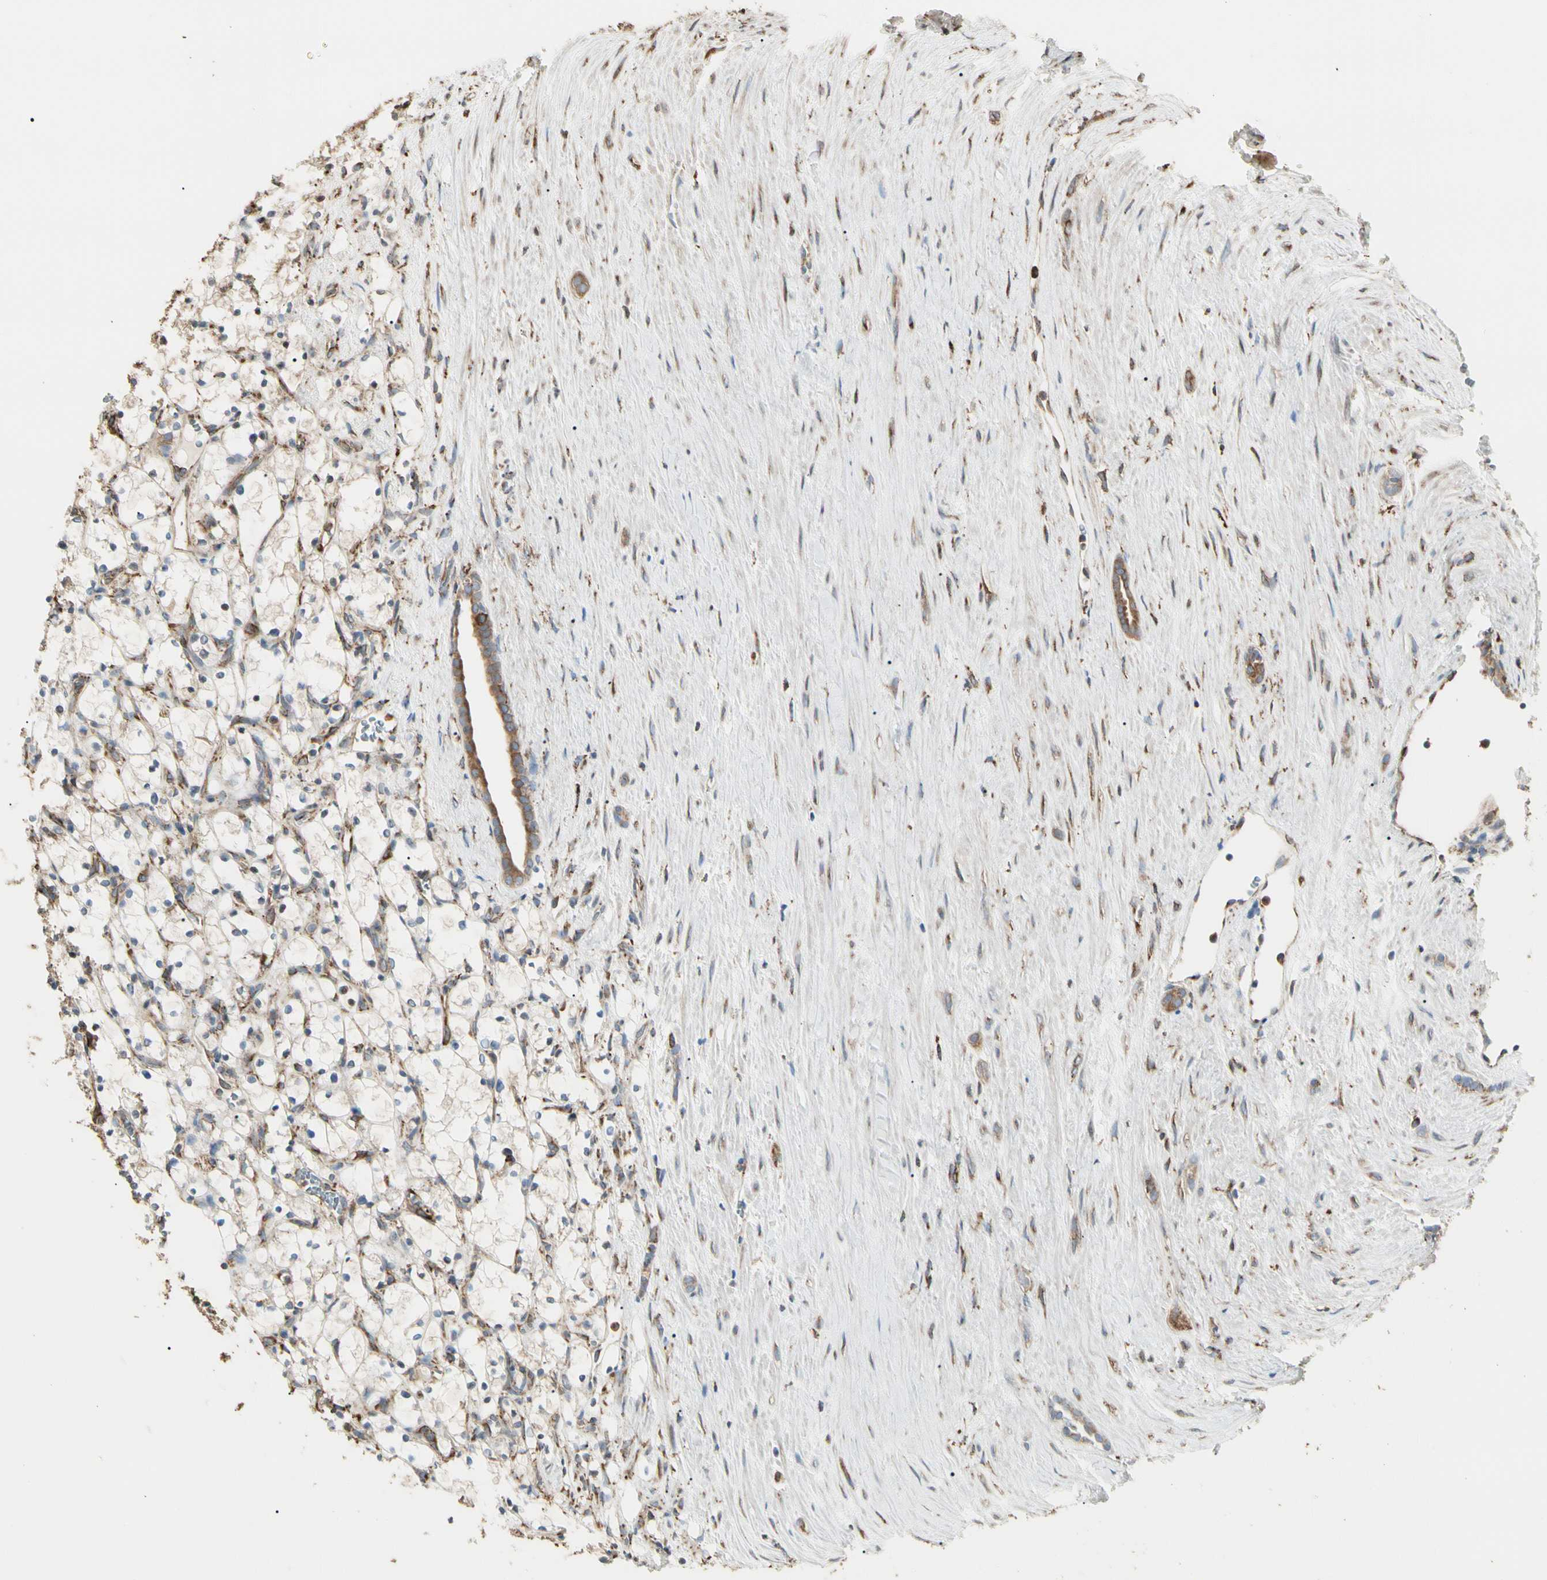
{"staining": {"intensity": "weak", "quantity": "<25%", "location": "cytoplasmic/membranous"}, "tissue": "renal cancer", "cell_type": "Tumor cells", "image_type": "cancer", "snomed": [{"axis": "morphology", "description": "Adenocarcinoma, NOS"}, {"axis": "topography", "description": "Kidney"}], "caption": "Tumor cells are negative for brown protein staining in renal cancer (adenocarcinoma).", "gene": "HSP90B1", "patient": {"sex": "female", "age": 69}}